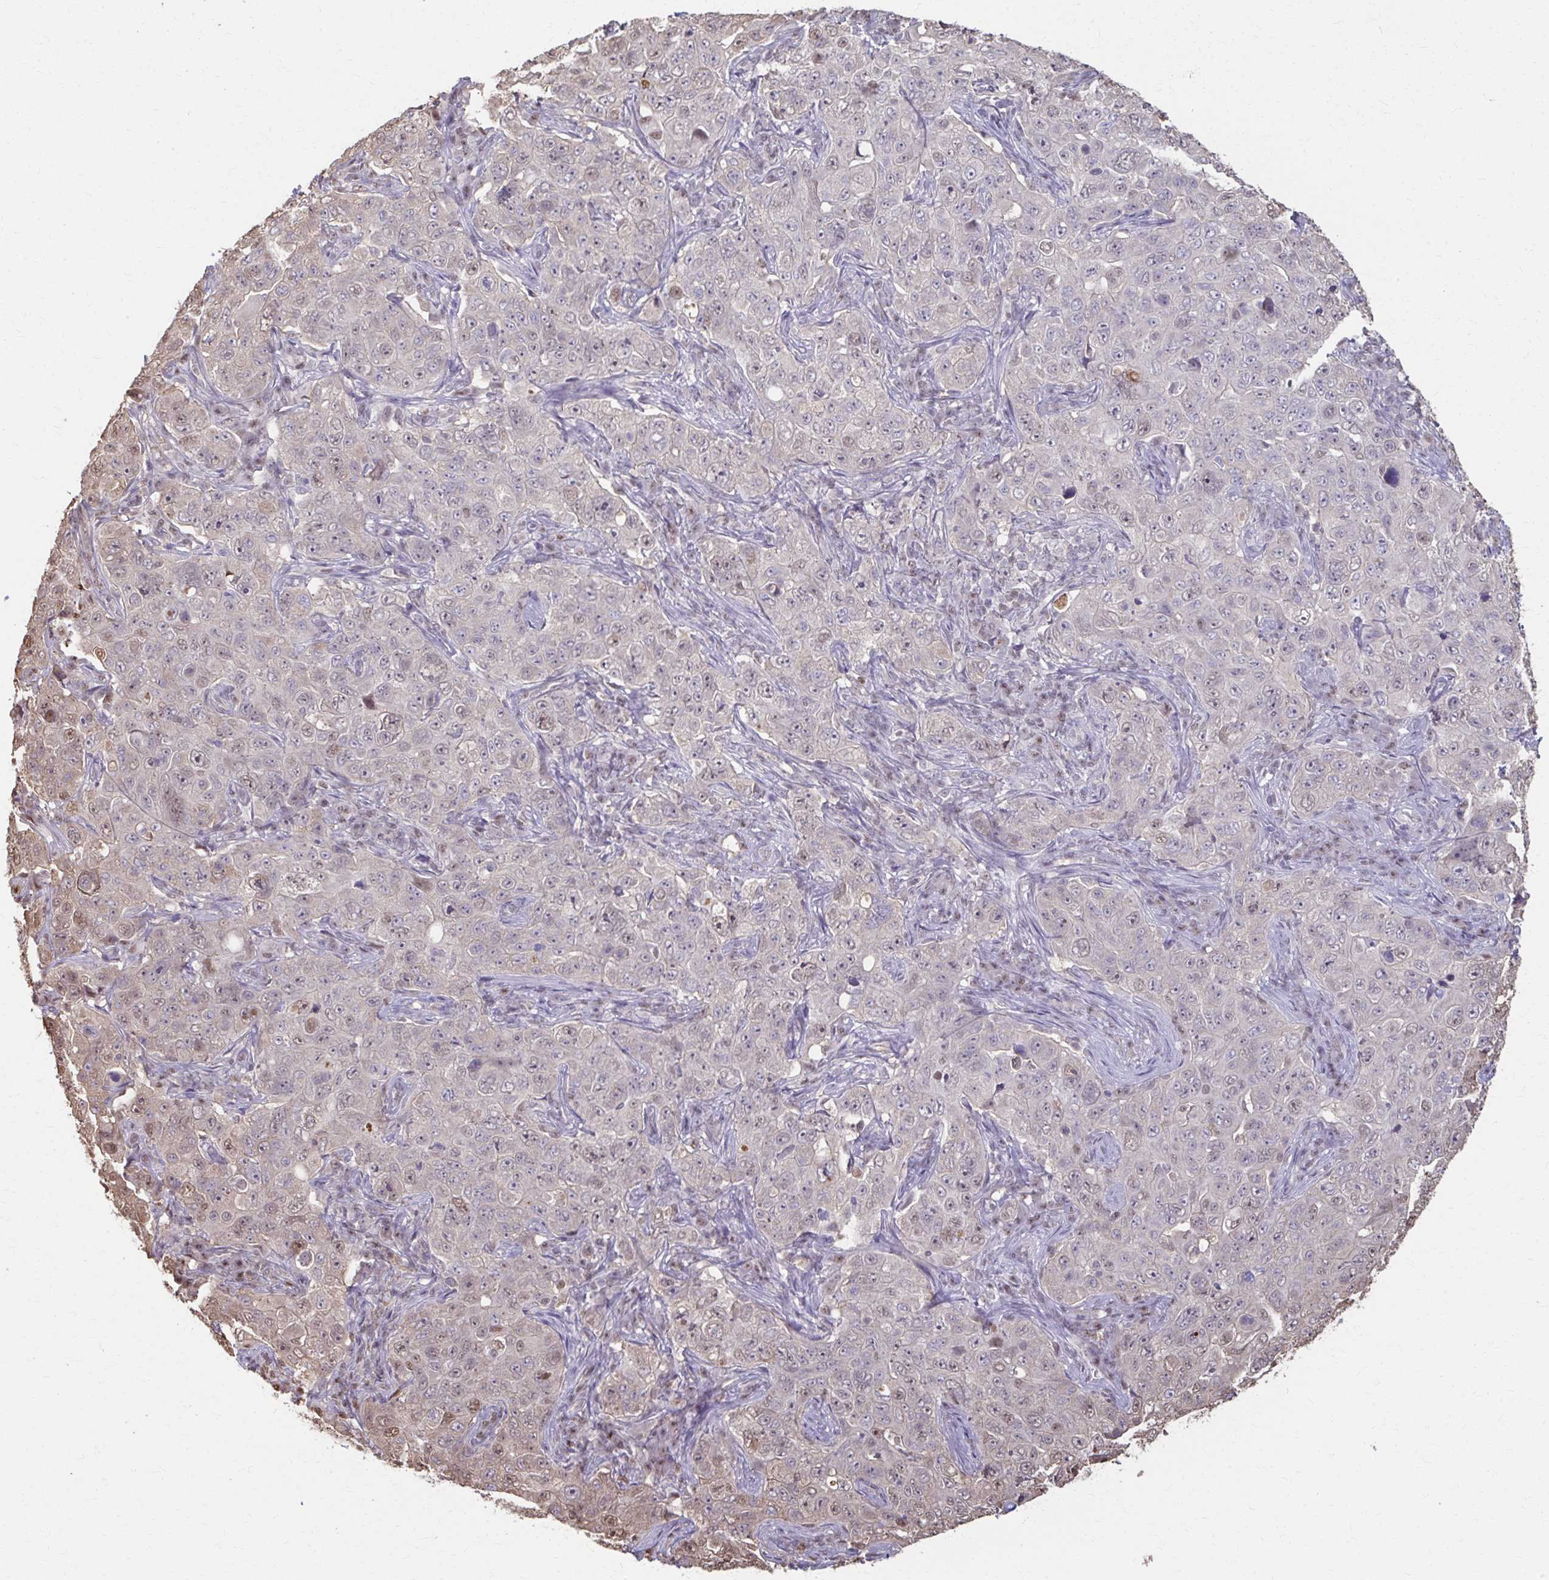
{"staining": {"intensity": "weak", "quantity": "<25%", "location": "nuclear"}, "tissue": "pancreatic cancer", "cell_type": "Tumor cells", "image_type": "cancer", "snomed": [{"axis": "morphology", "description": "Adenocarcinoma, NOS"}, {"axis": "topography", "description": "Pancreas"}], "caption": "IHC of human pancreatic adenocarcinoma displays no staining in tumor cells.", "gene": "ING4", "patient": {"sex": "male", "age": 68}}